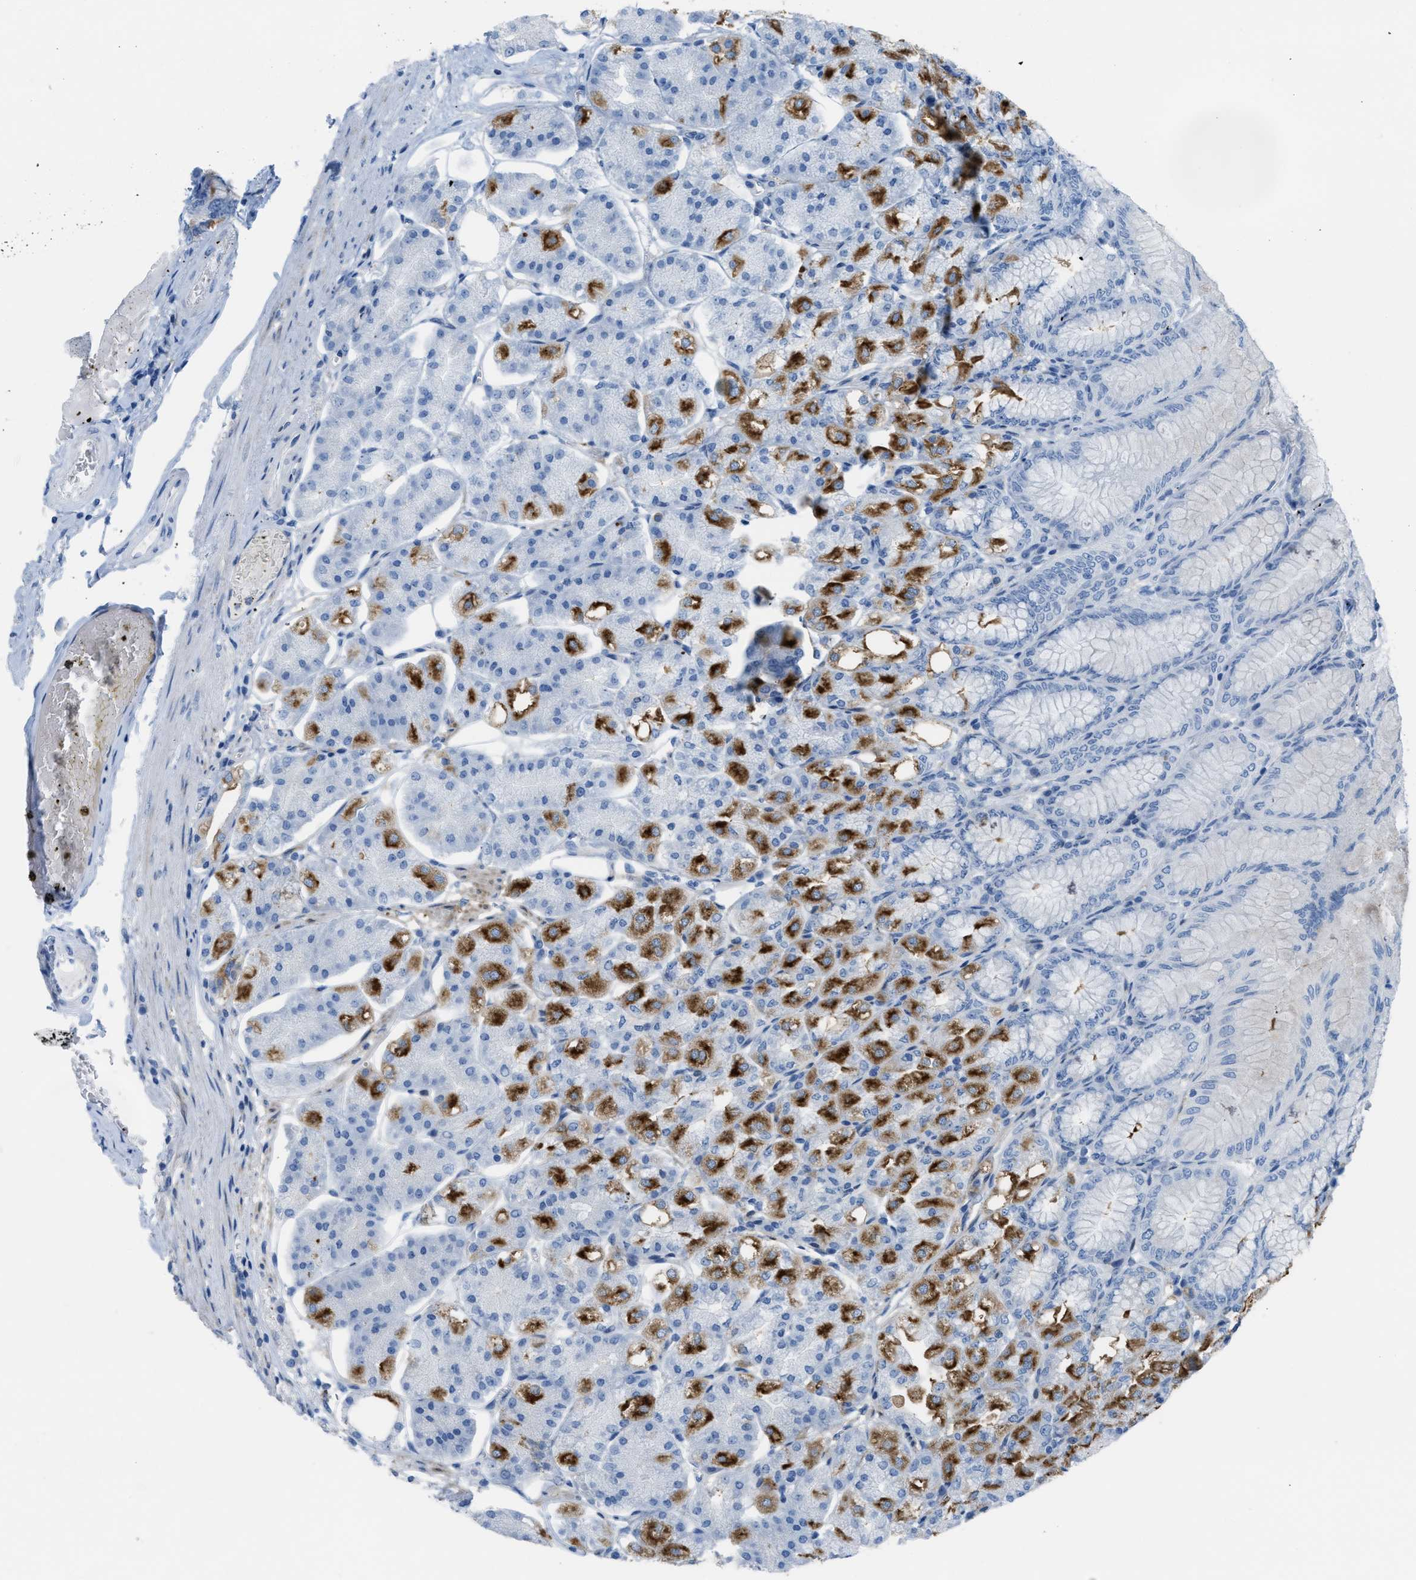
{"staining": {"intensity": "strong", "quantity": "25%-75%", "location": "cytoplasmic/membranous"}, "tissue": "stomach", "cell_type": "Glandular cells", "image_type": "normal", "snomed": [{"axis": "morphology", "description": "Normal tissue, NOS"}, {"axis": "topography", "description": "Stomach, lower"}], "caption": "Immunohistochemistry image of unremarkable stomach: stomach stained using IHC demonstrates high levels of strong protein expression localized specifically in the cytoplasmic/membranous of glandular cells, appearing as a cytoplasmic/membranous brown color.", "gene": "ASGR1", "patient": {"sex": "male", "age": 71}}